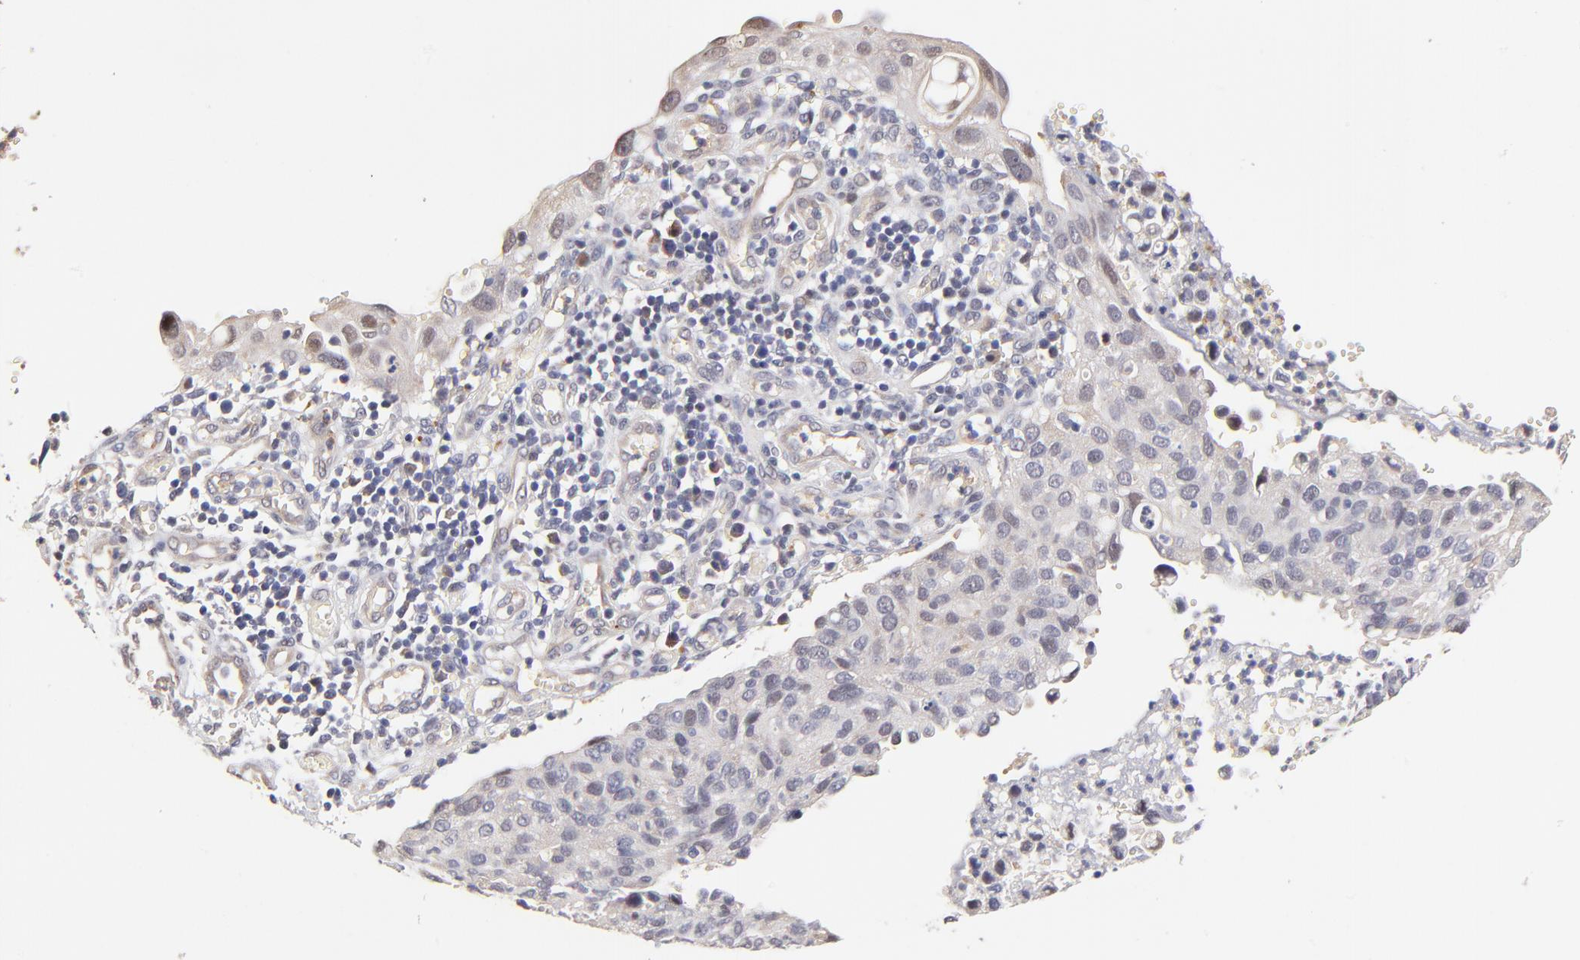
{"staining": {"intensity": "weak", "quantity": "<25%", "location": "nuclear"}, "tissue": "cervical cancer", "cell_type": "Tumor cells", "image_type": "cancer", "snomed": [{"axis": "morphology", "description": "Normal tissue, NOS"}, {"axis": "morphology", "description": "Squamous cell carcinoma, NOS"}, {"axis": "topography", "description": "Cervix"}], "caption": "Tumor cells are negative for protein expression in human cervical cancer (squamous cell carcinoma).", "gene": "ZNF10", "patient": {"sex": "female", "age": 45}}